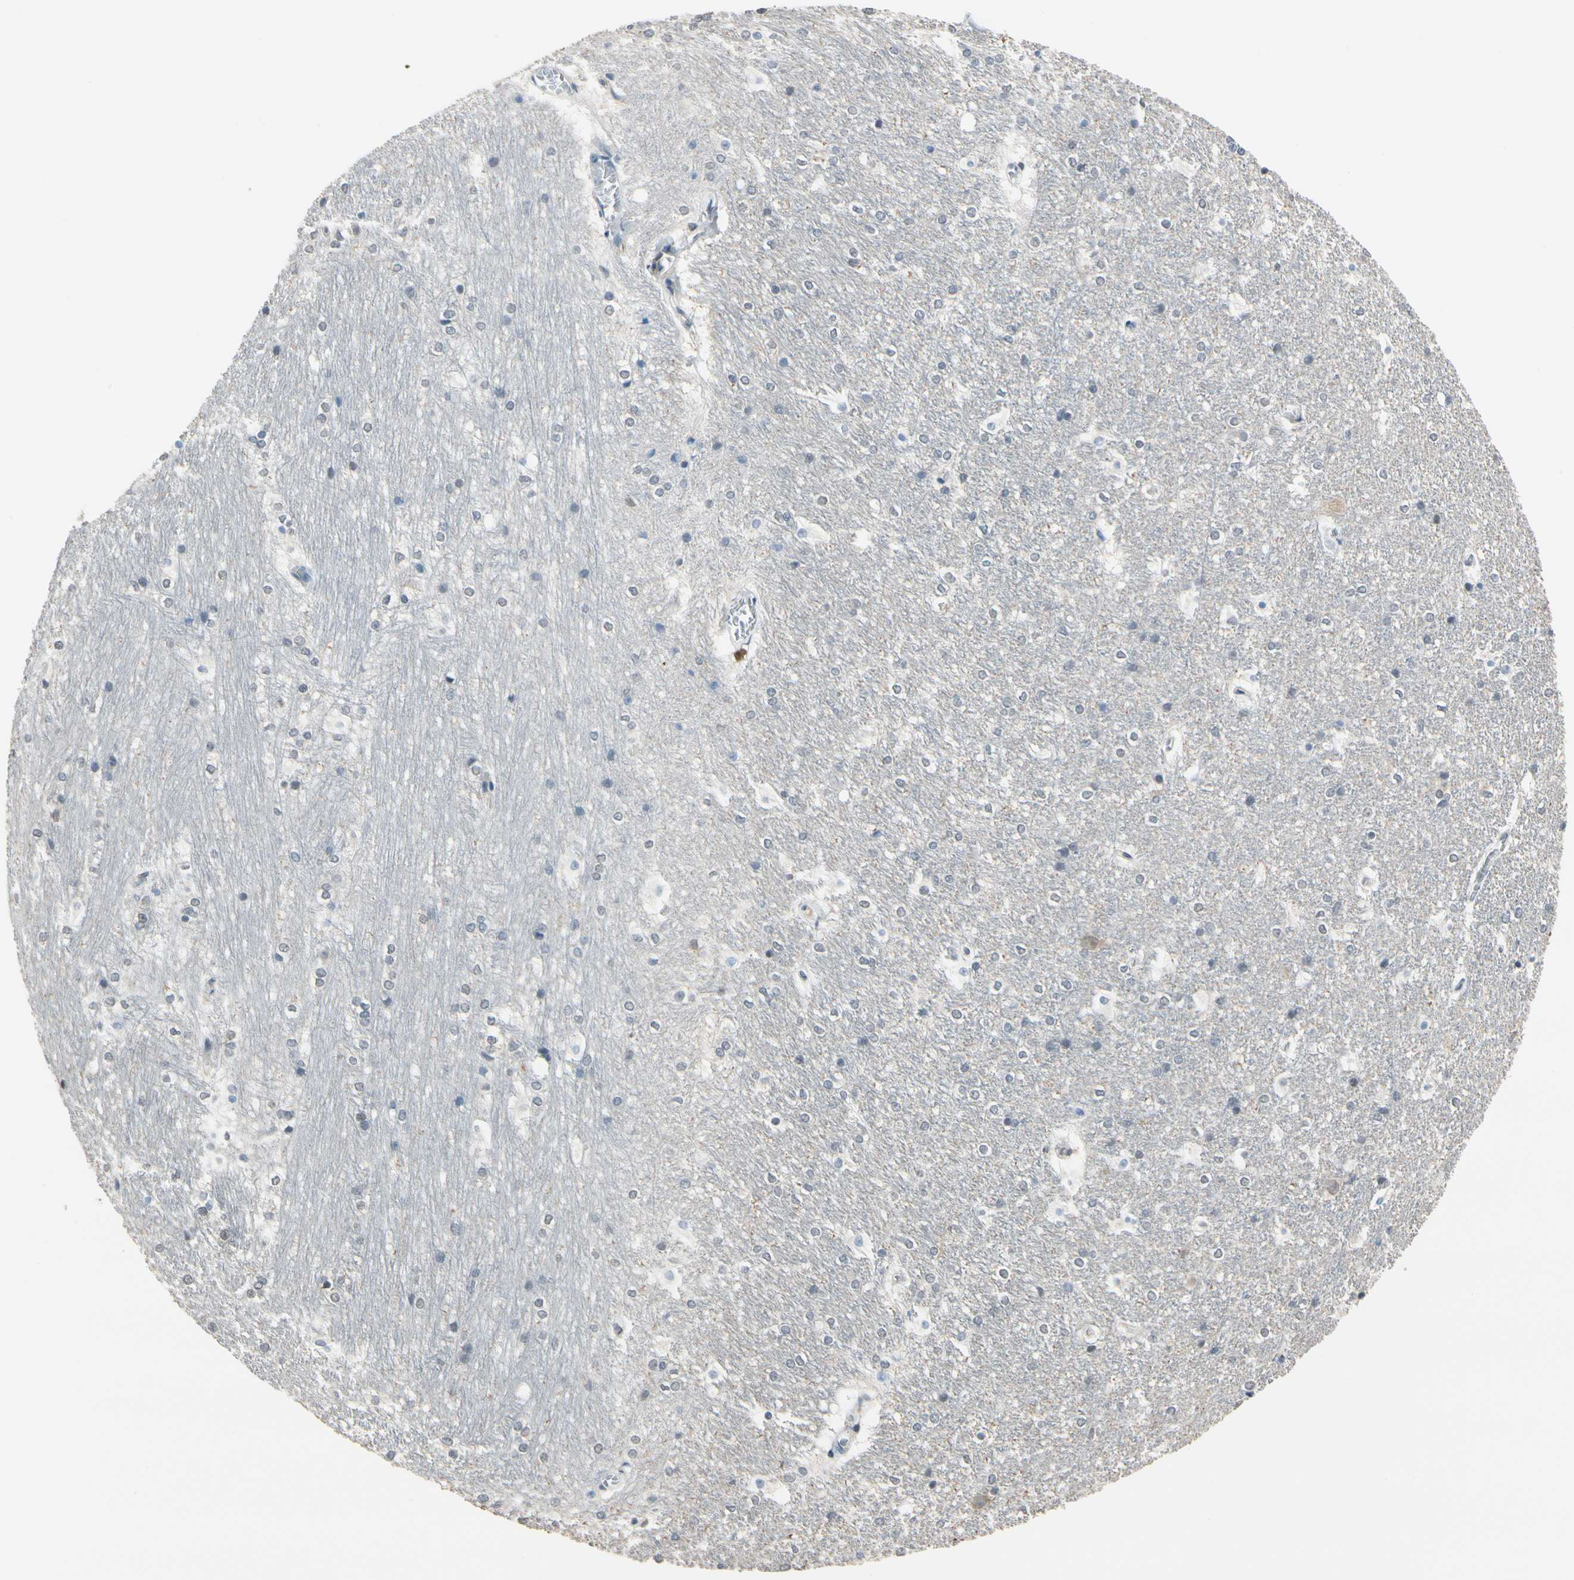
{"staining": {"intensity": "negative", "quantity": "none", "location": "none"}, "tissue": "hippocampus", "cell_type": "Glial cells", "image_type": "normal", "snomed": [{"axis": "morphology", "description": "Normal tissue, NOS"}, {"axis": "topography", "description": "Hippocampus"}], "caption": "This is a image of immunohistochemistry staining of benign hippocampus, which shows no staining in glial cells.", "gene": "NFATC2", "patient": {"sex": "female", "age": 19}}